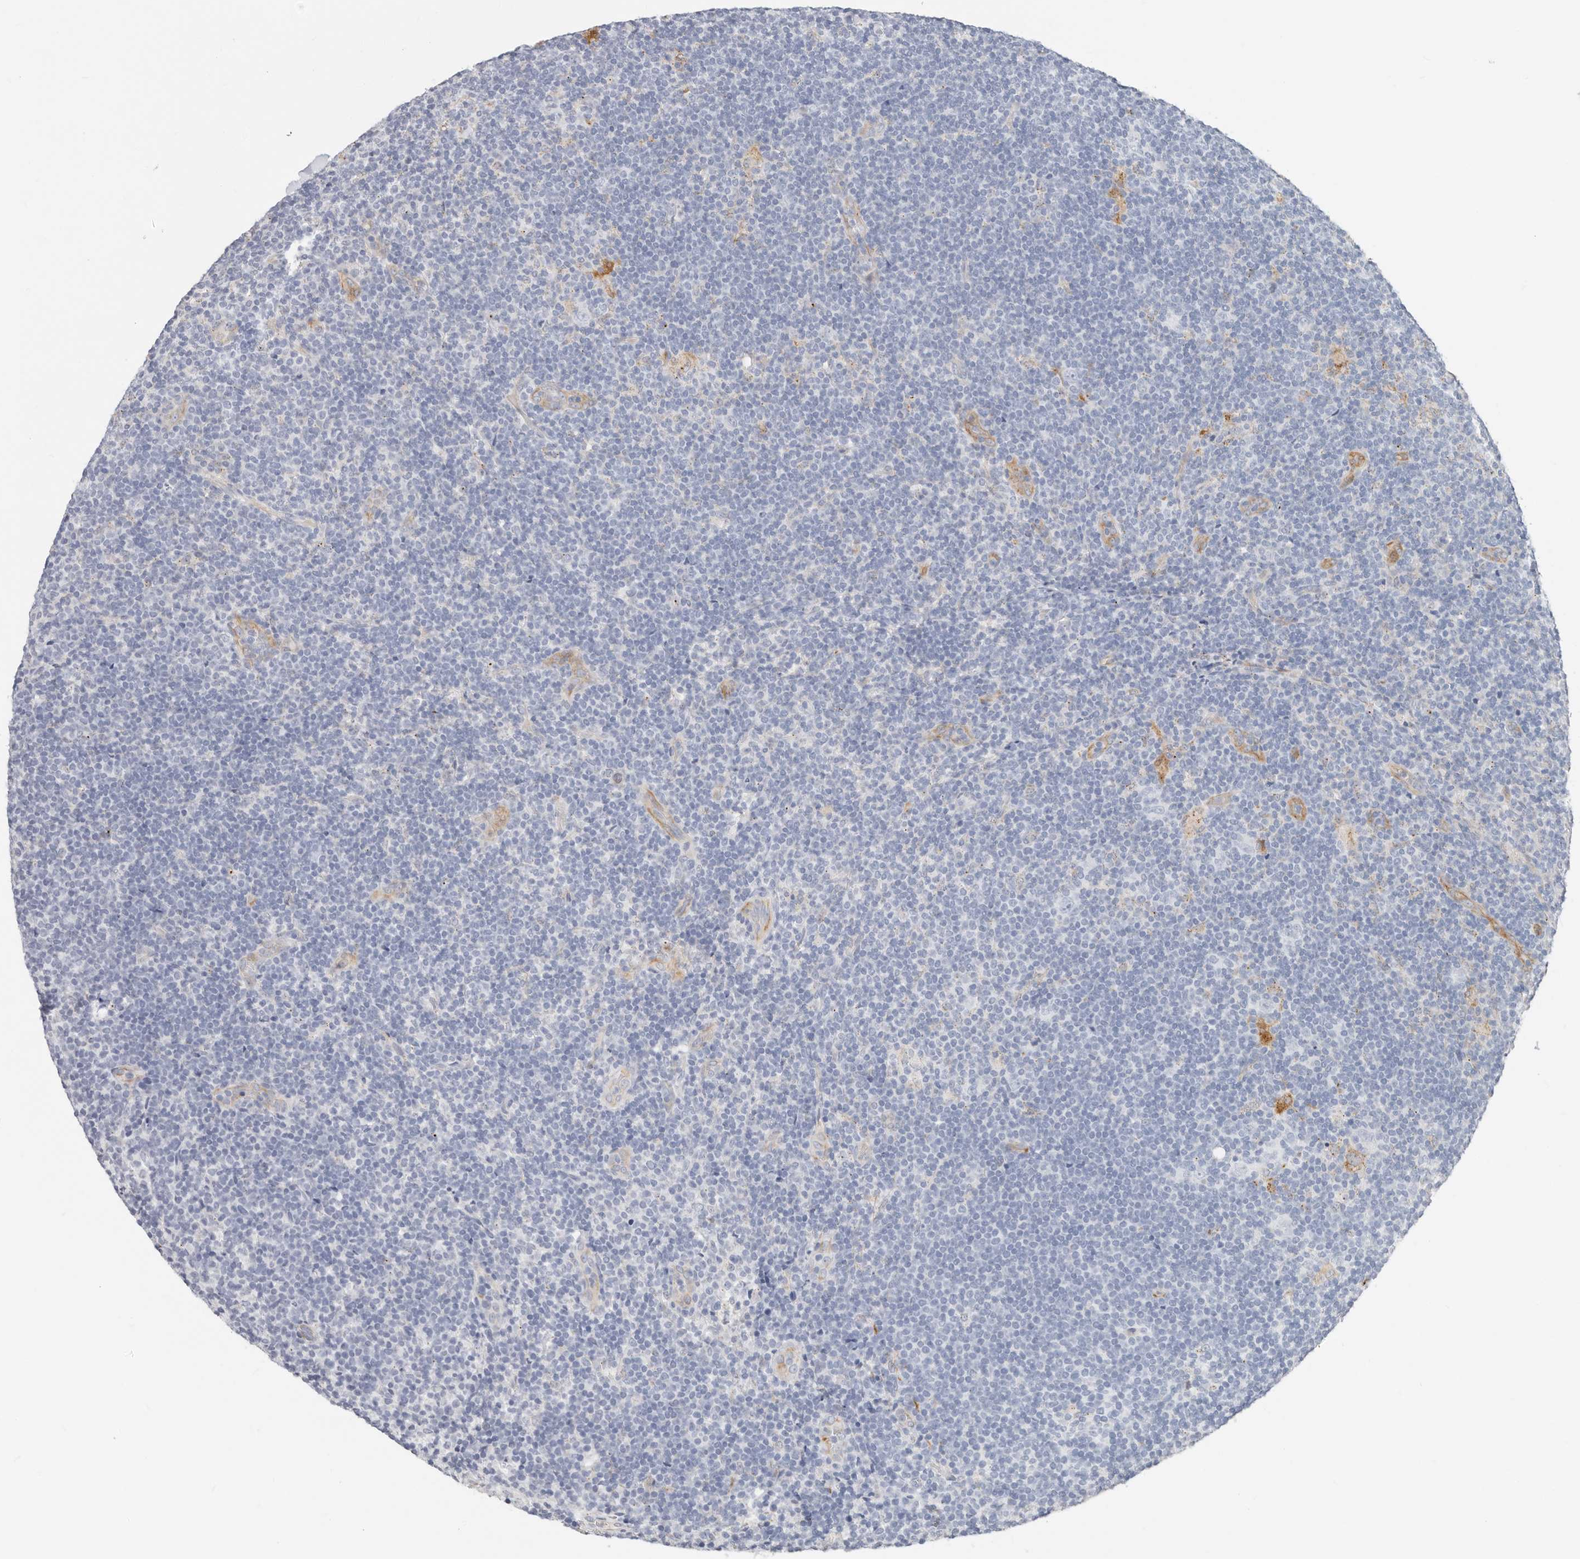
{"staining": {"intensity": "weak", "quantity": "<25%", "location": "cytoplasmic/membranous"}, "tissue": "lymphoma", "cell_type": "Tumor cells", "image_type": "cancer", "snomed": [{"axis": "morphology", "description": "Hodgkin's disease, NOS"}, {"axis": "topography", "description": "Lymph node"}], "caption": "A high-resolution image shows IHC staining of lymphoma, which demonstrates no significant expression in tumor cells. (DAB IHC visualized using brightfield microscopy, high magnification).", "gene": "ZRANB1", "patient": {"sex": "female", "age": 57}}